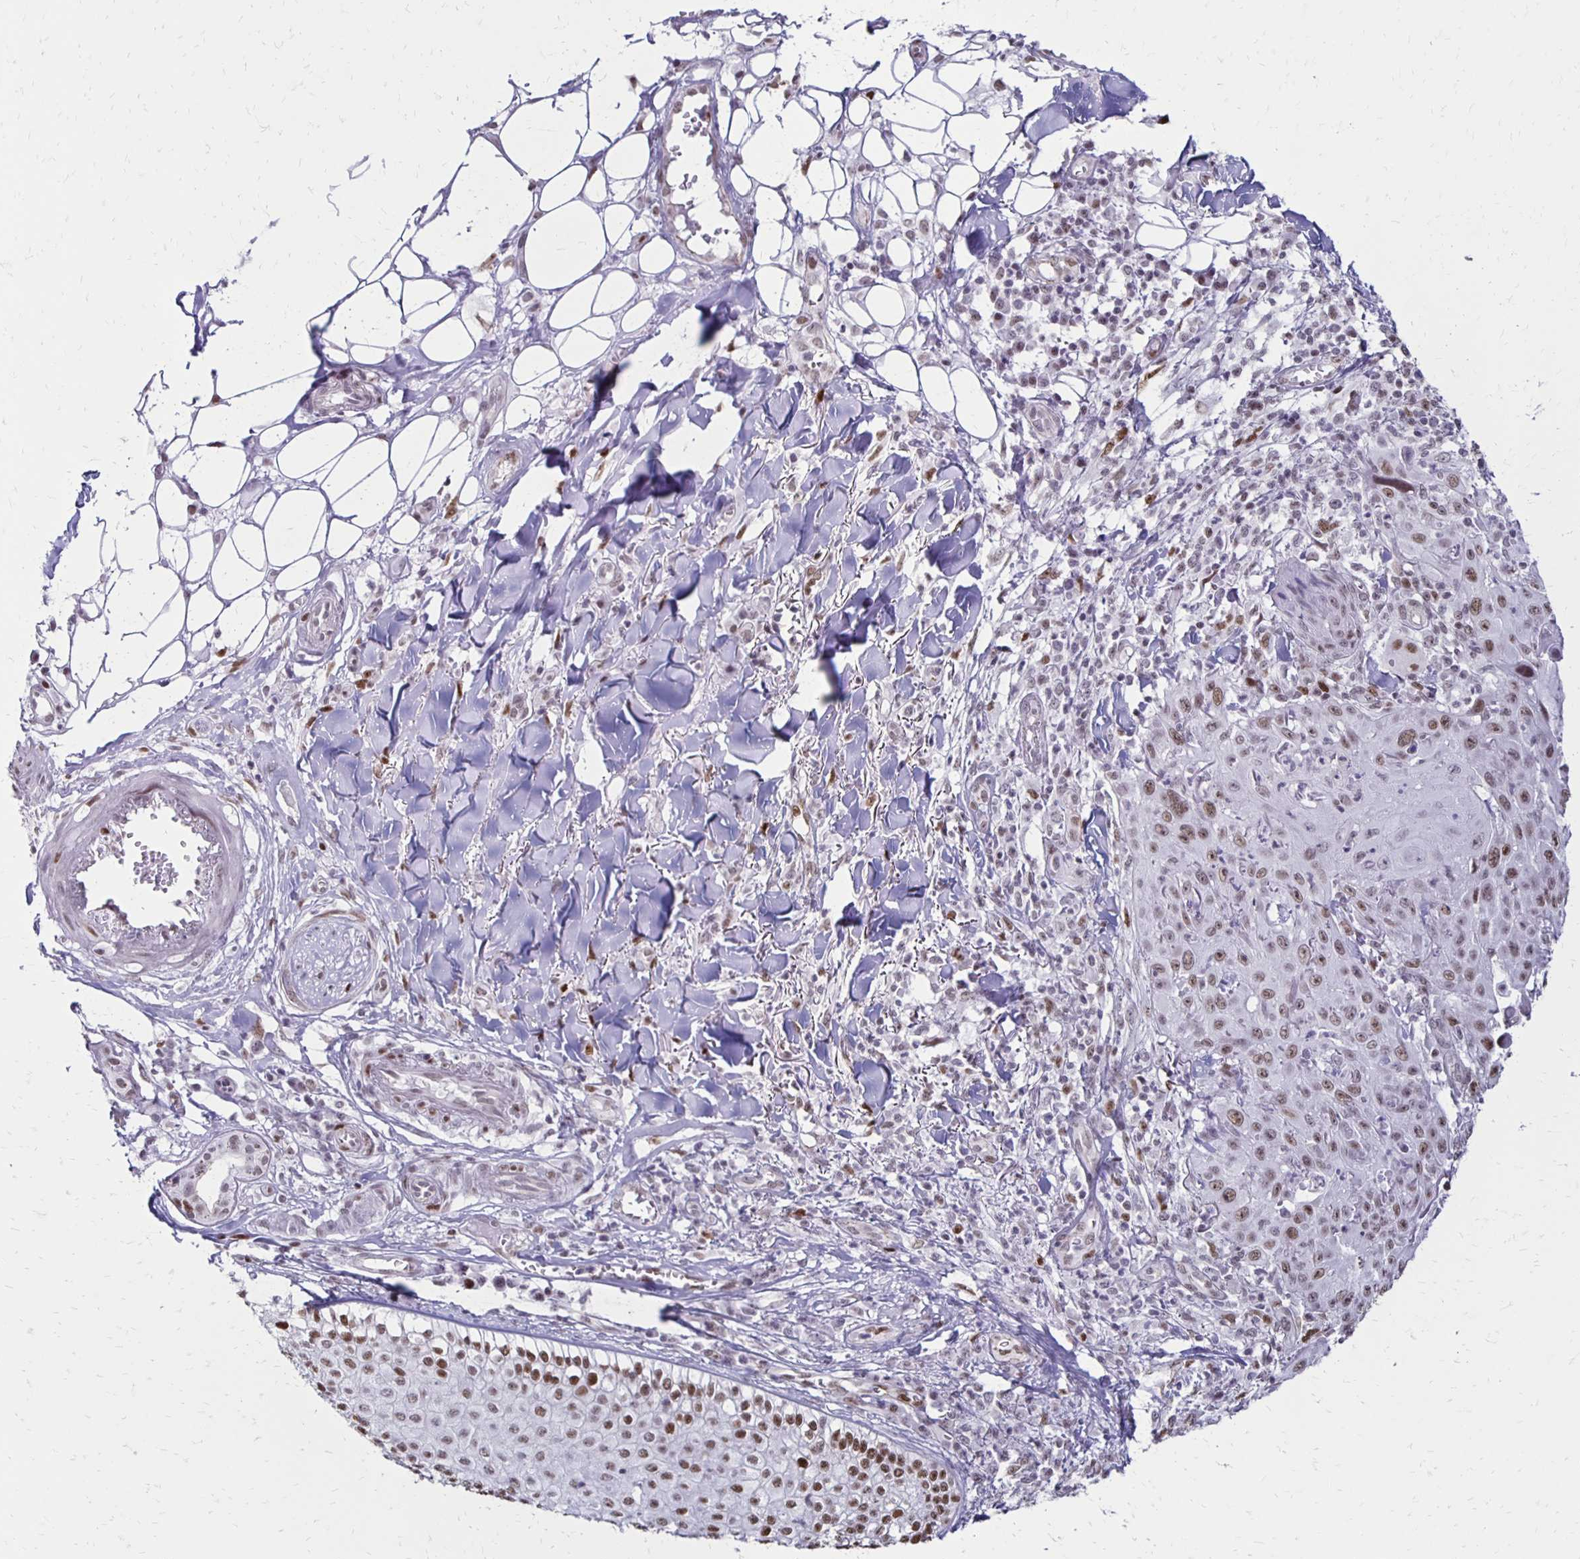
{"staining": {"intensity": "weak", "quantity": ">75%", "location": "nuclear"}, "tissue": "skin cancer", "cell_type": "Tumor cells", "image_type": "cancer", "snomed": [{"axis": "morphology", "description": "Squamous cell carcinoma, NOS"}, {"axis": "topography", "description": "Skin"}], "caption": "Skin squamous cell carcinoma stained for a protein (brown) shows weak nuclear positive staining in approximately >75% of tumor cells.", "gene": "DDB2", "patient": {"sex": "male", "age": 75}}